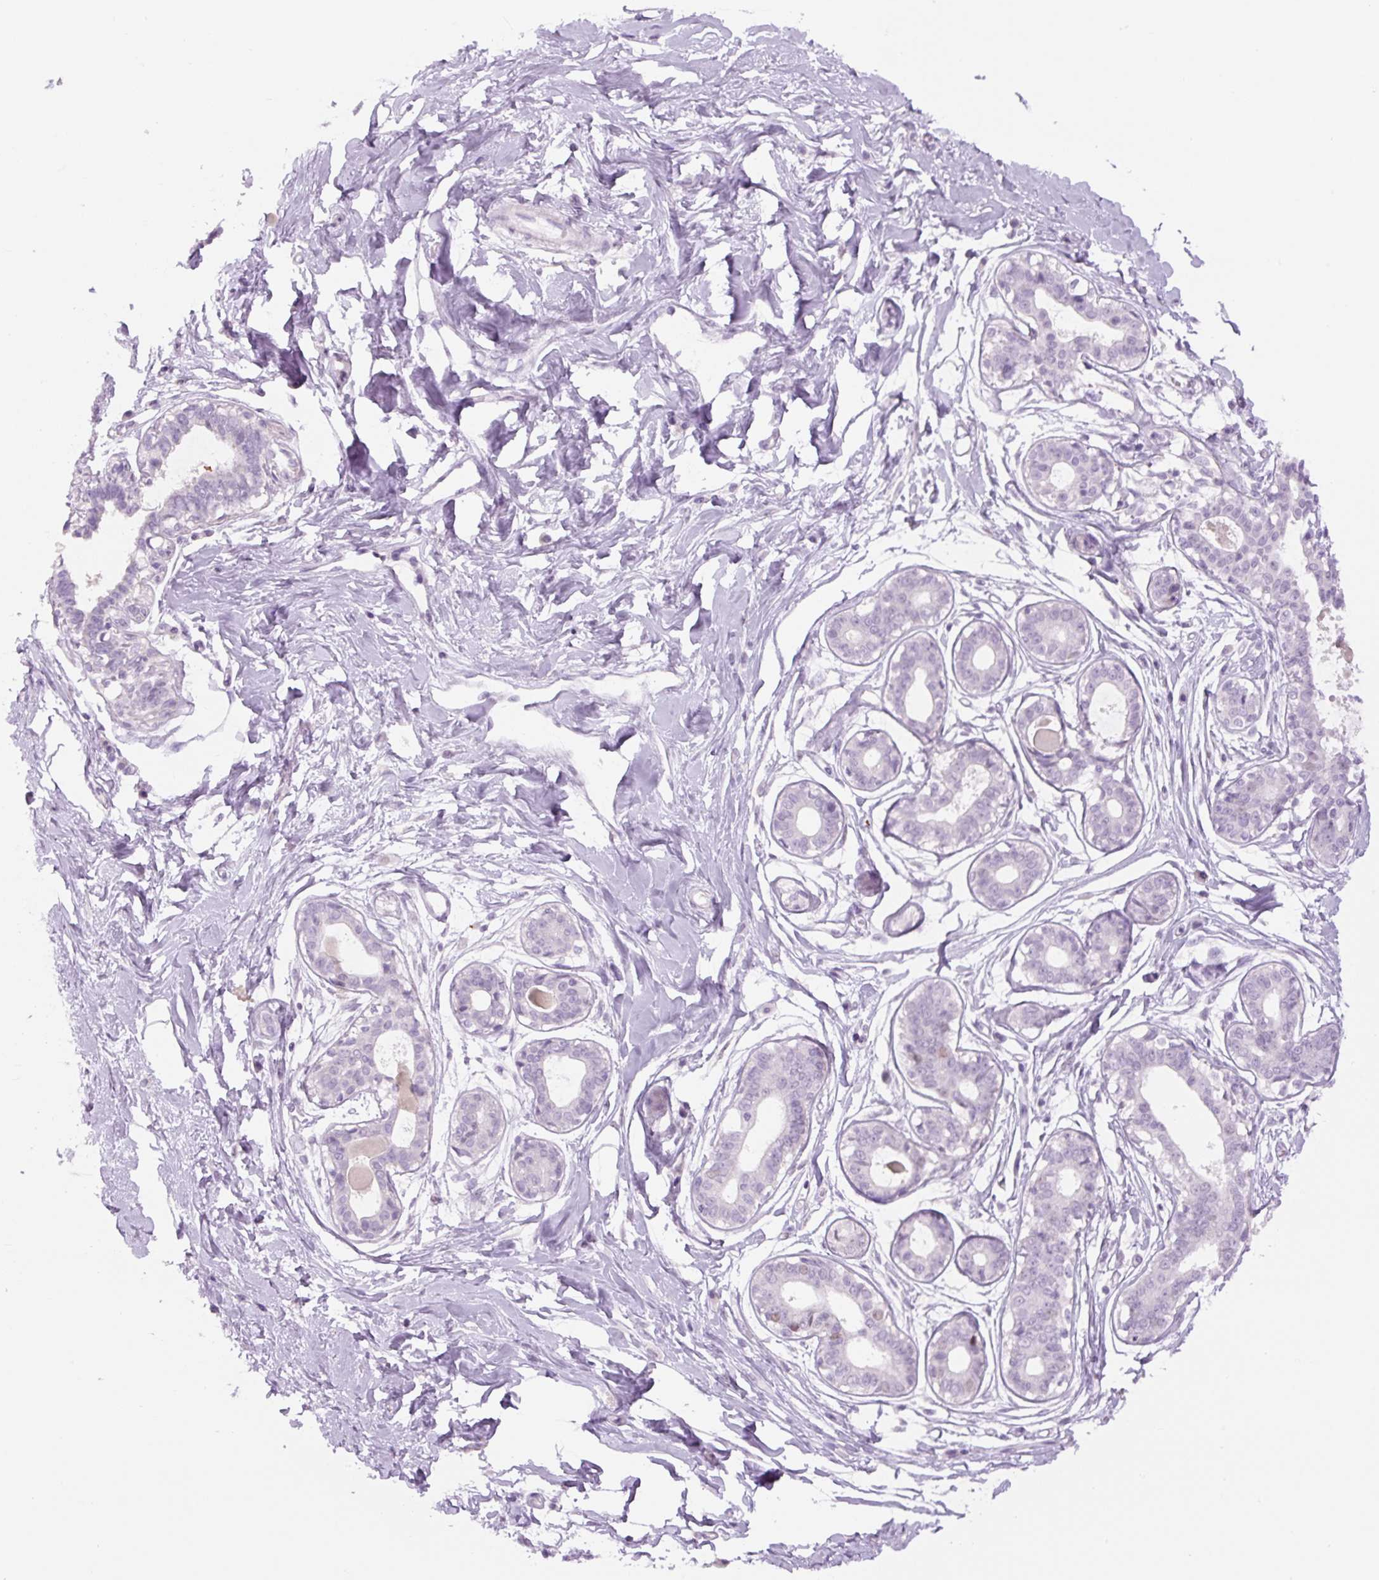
{"staining": {"intensity": "negative", "quantity": "none", "location": "none"}, "tissue": "breast", "cell_type": "Adipocytes", "image_type": "normal", "snomed": [{"axis": "morphology", "description": "Normal tissue, NOS"}, {"axis": "topography", "description": "Breast"}], "caption": "High power microscopy micrograph of an IHC image of unremarkable breast, revealing no significant positivity in adipocytes. (DAB IHC with hematoxylin counter stain).", "gene": "SIX1", "patient": {"sex": "female", "age": 45}}